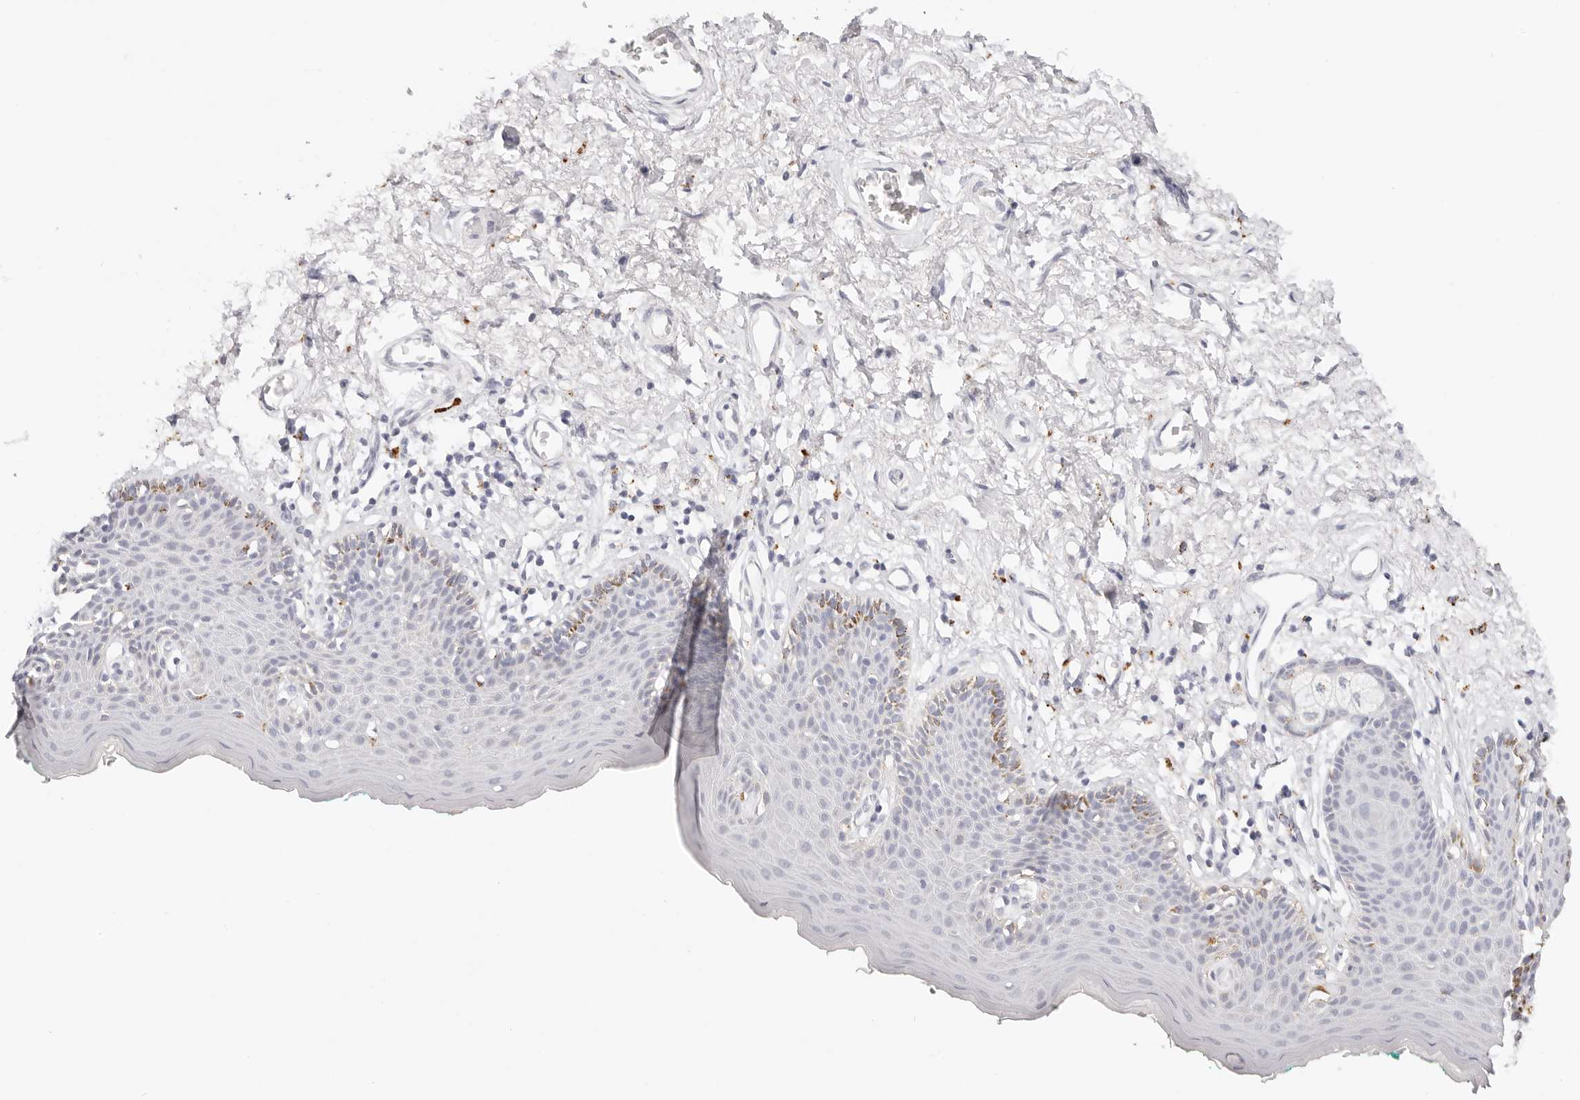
{"staining": {"intensity": "moderate", "quantity": ">75%", "location": "cytoplasmic/membranous"}, "tissue": "skin", "cell_type": "Epidermal cells", "image_type": "normal", "snomed": [{"axis": "morphology", "description": "Normal tissue, NOS"}, {"axis": "topography", "description": "Vulva"}], "caption": "A high-resolution image shows immunohistochemistry (IHC) staining of benign skin, which exhibits moderate cytoplasmic/membranous positivity in about >75% of epidermal cells.", "gene": "STKLD1", "patient": {"sex": "female", "age": 66}}